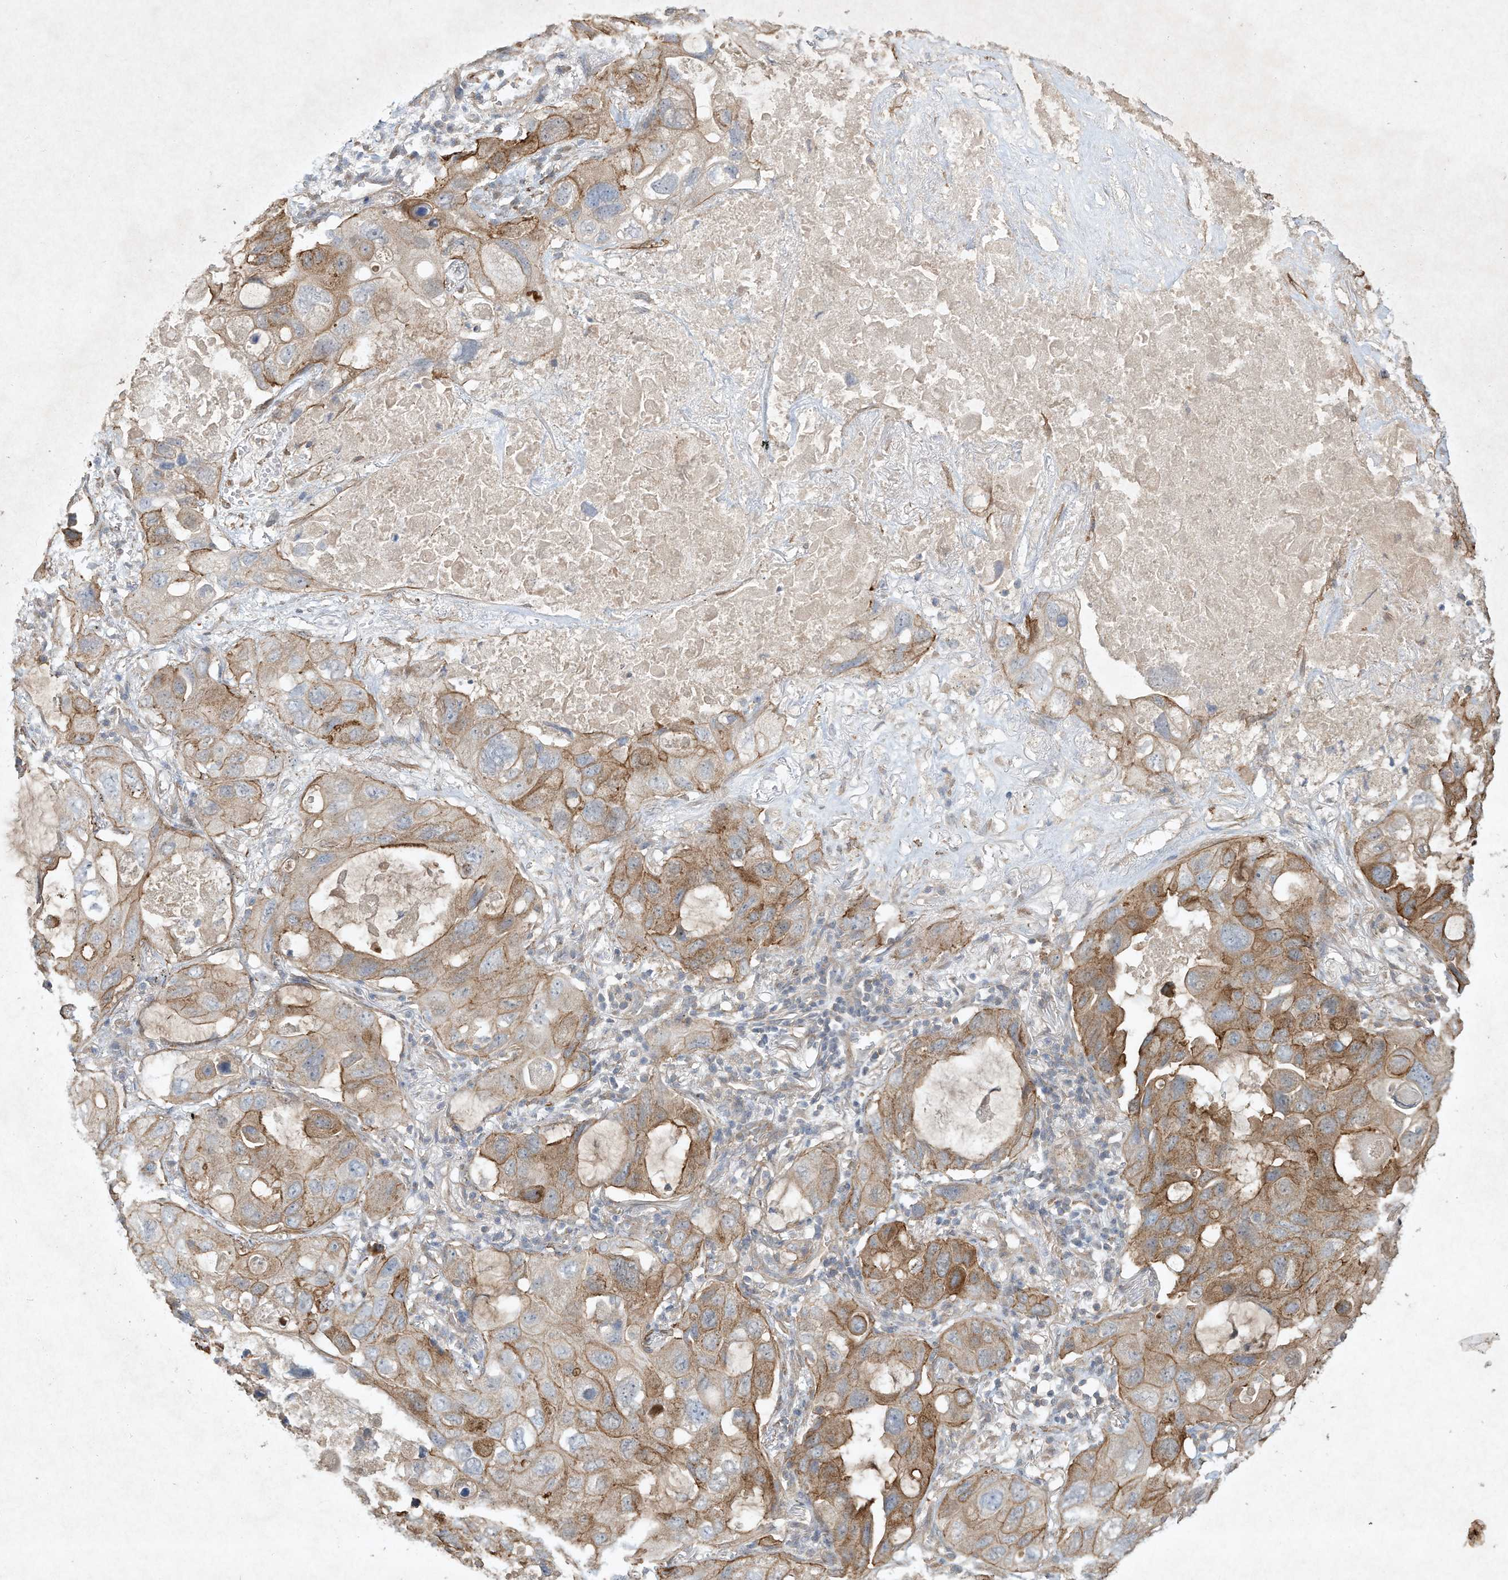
{"staining": {"intensity": "moderate", "quantity": ">75%", "location": "cytoplasmic/membranous"}, "tissue": "lung cancer", "cell_type": "Tumor cells", "image_type": "cancer", "snomed": [{"axis": "morphology", "description": "Squamous cell carcinoma, NOS"}, {"axis": "topography", "description": "Lung"}], "caption": "Immunohistochemical staining of lung cancer exhibits medium levels of moderate cytoplasmic/membranous positivity in approximately >75% of tumor cells.", "gene": "HTR5A", "patient": {"sex": "female", "age": 73}}